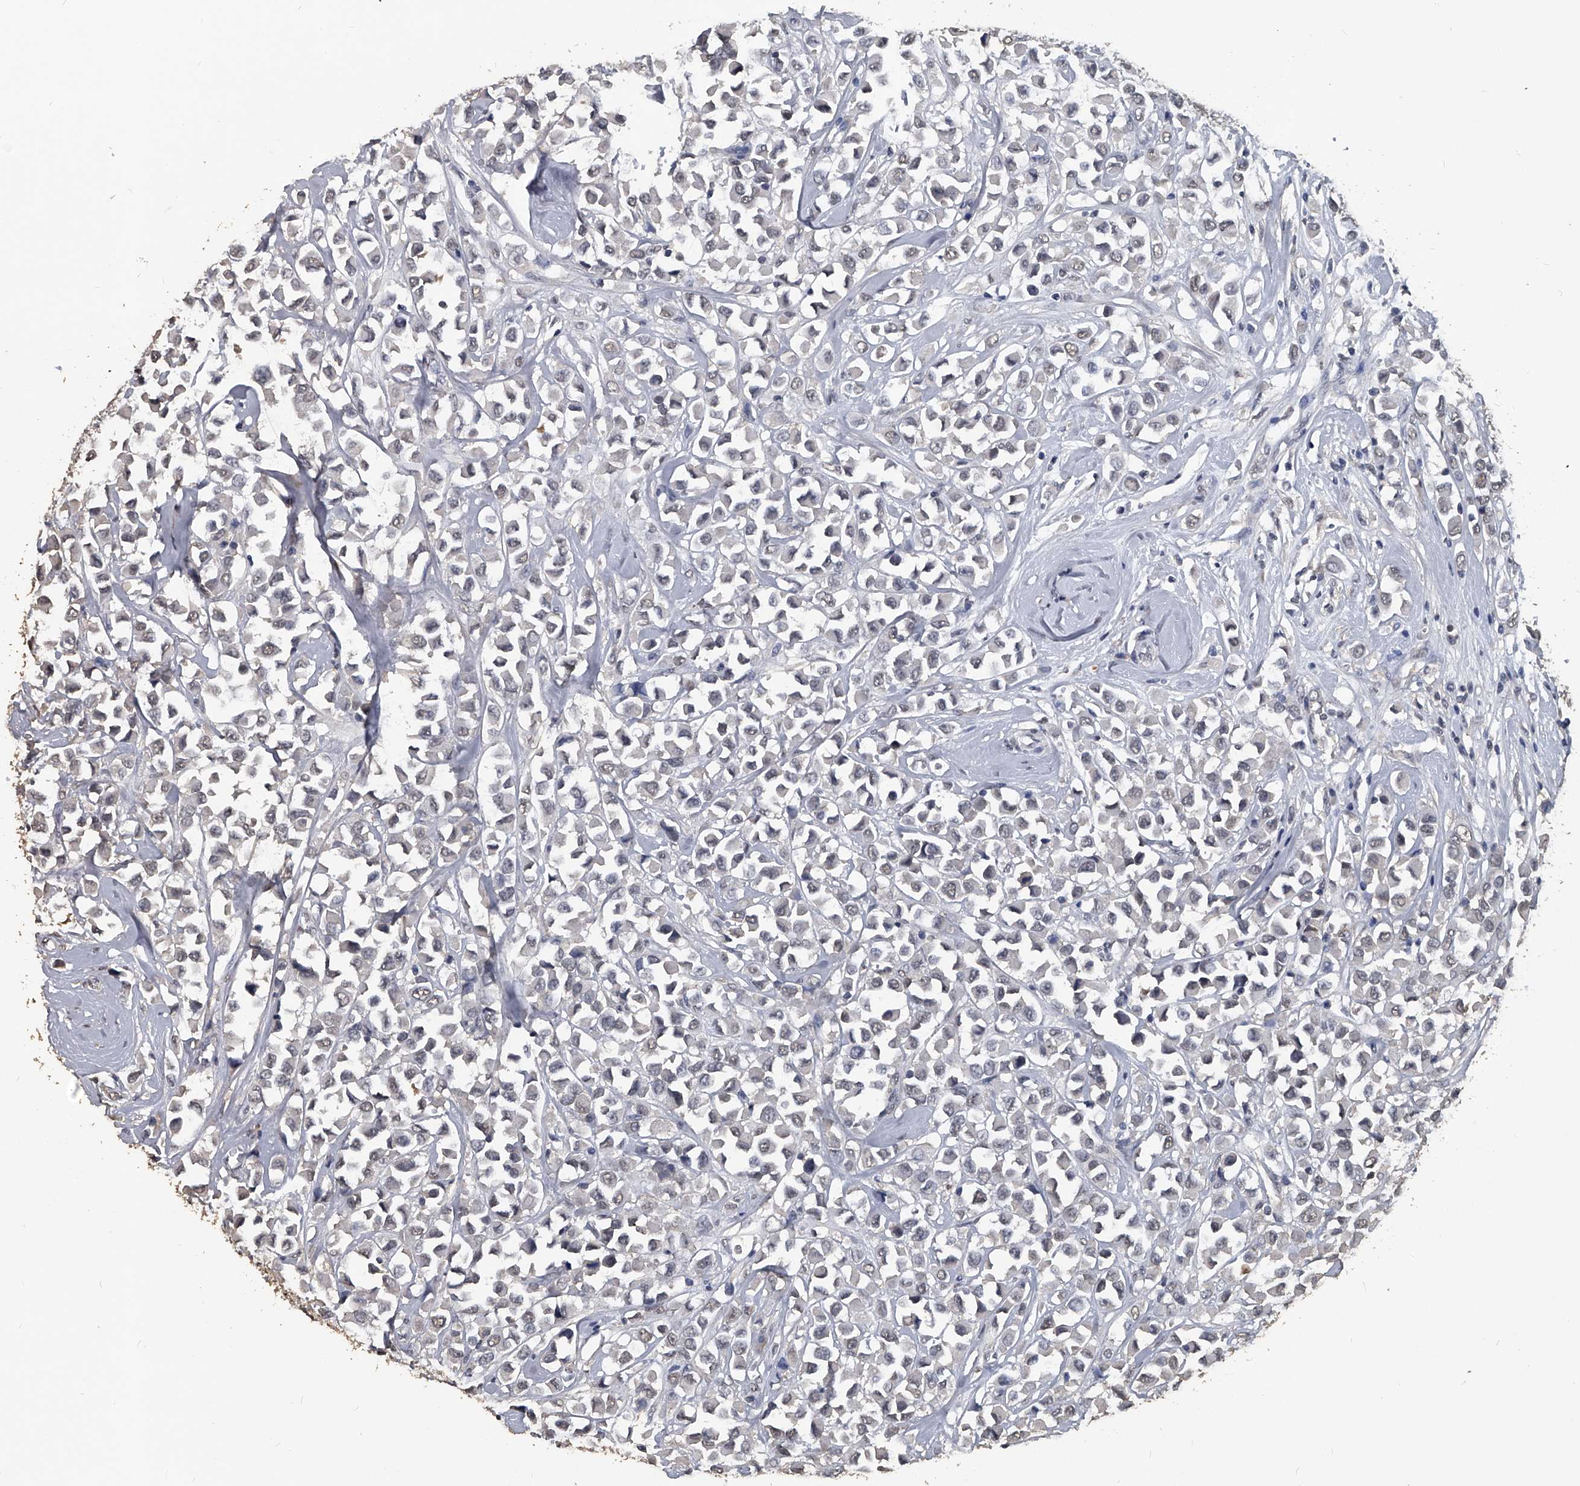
{"staining": {"intensity": "negative", "quantity": "none", "location": "none"}, "tissue": "breast cancer", "cell_type": "Tumor cells", "image_type": "cancer", "snomed": [{"axis": "morphology", "description": "Duct carcinoma"}, {"axis": "topography", "description": "Breast"}], "caption": "IHC histopathology image of human infiltrating ductal carcinoma (breast) stained for a protein (brown), which shows no expression in tumor cells. (Brightfield microscopy of DAB (3,3'-diaminobenzidine) IHC at high magnification).", "gene": "MATR3", "patient": {"sex": "female", "age": 61}}